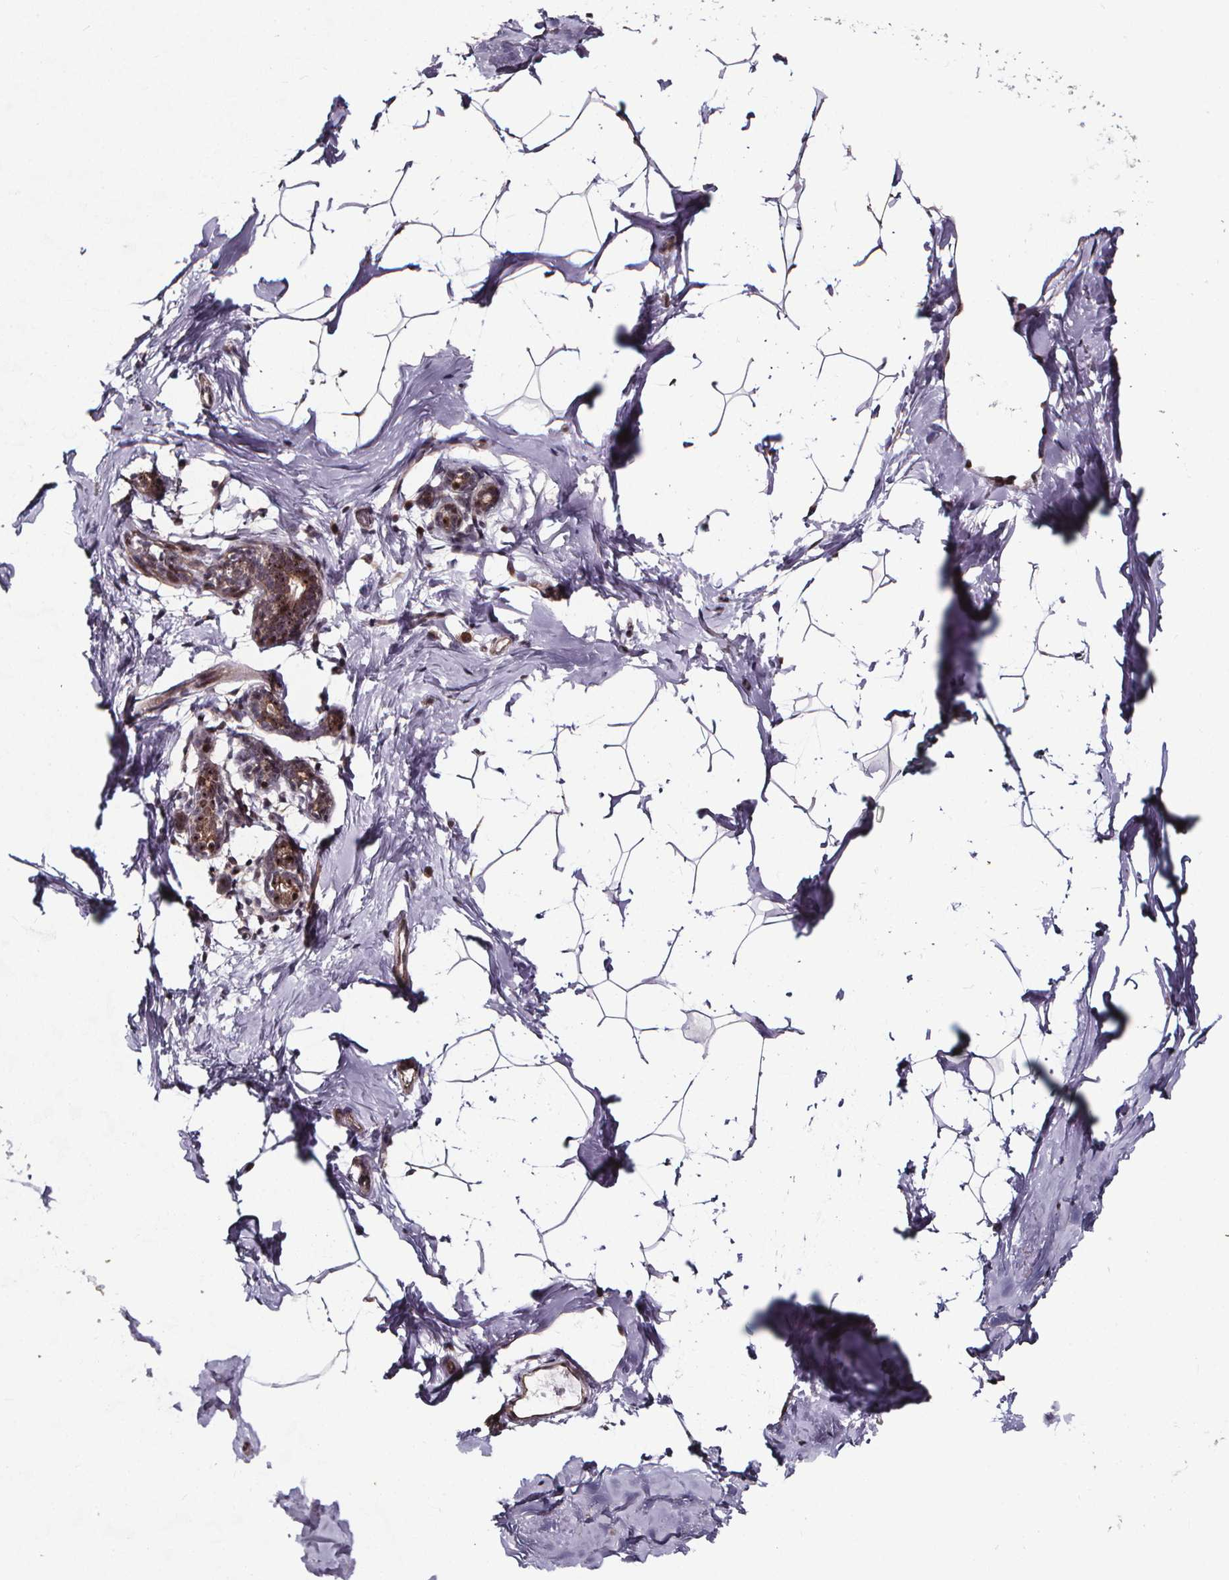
{"staining": {"intensity": "negative", "quantity": "none", "location": "none"}, "tissue": "breast", "cell_type": "Adipocytes", "image_type": "normal", "snomed": [{"axis": "morphology", "description": "Normal tissue, NOS"}, {"axis": "topography", "description": "Breast"}], "caption": "The micrograph displays no staining of adipocytes in benign breast.", "gene": "DDIT3", "patient": {"sex": "female", "age": 32}}